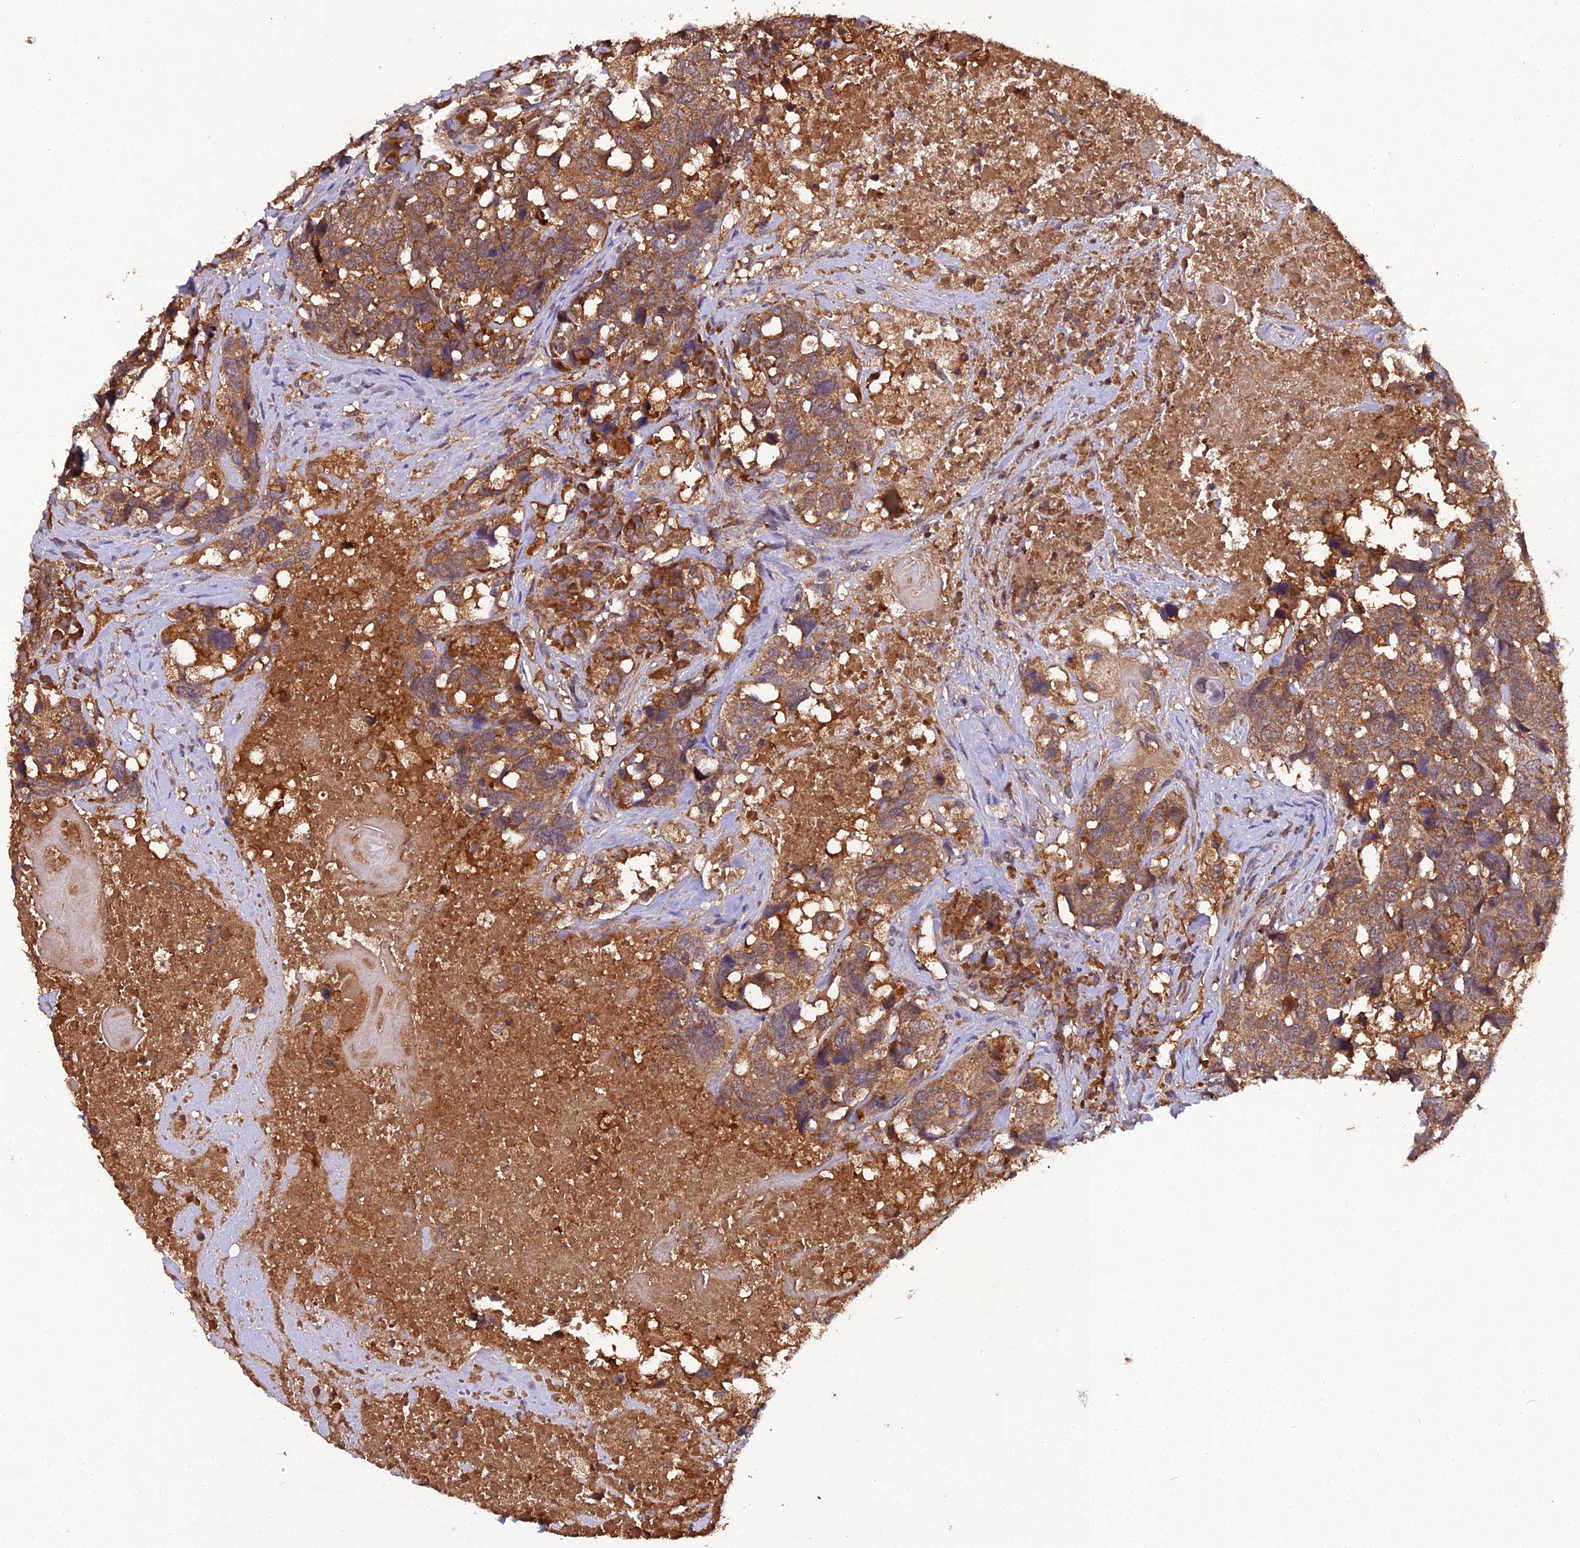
{"staining": {"intensity": "moderate", "quantity": ">75%", "location": "cytoplasmic/membranous"}, "tissue": "head and neck cancer", "cell_type": "Tumor cells", "image_type": "cancer", "snomed": [{"axis": "morphology", "description": "Squamous cell carcinoma, NOS"}, {"axis": "topography", "description": "Head-Neck"}], "caption": "Immunohistochemical staining of human head and neck squamous cell carcinoma exhibits medium levels of moderate cytoplasmic/membranous protein positivity in approximately >75% of tumor cells.", "gene": "TMEM258", "patient": {"sex": "male", "age": 66}}